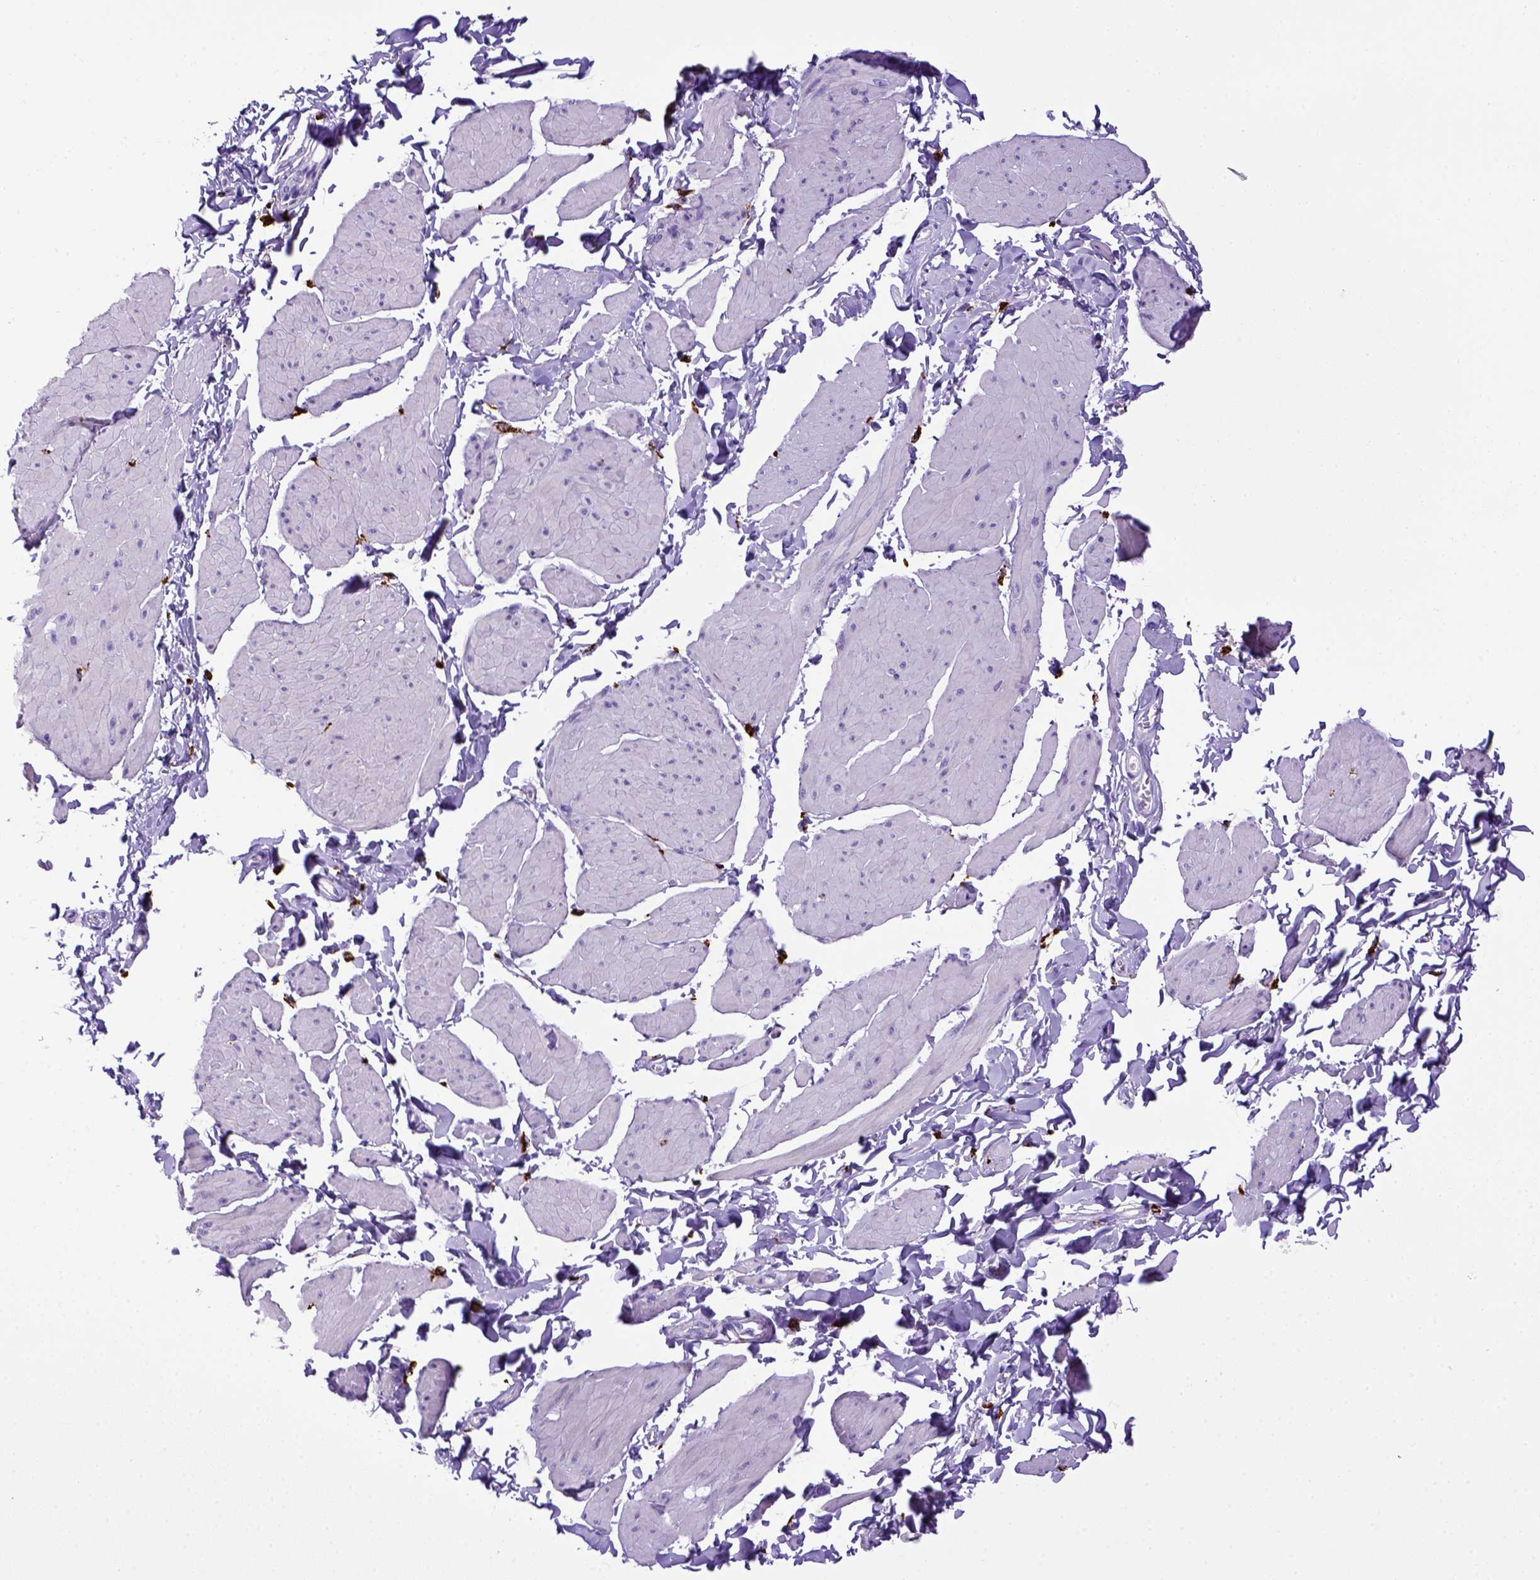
{"staining": {"intensity": "negative", "quantity": "none", "location": "none"}, "tissue": "smooth muscle", "cell_type": "Smooth muscle cells", "image_type": "normal", "snomed": [{"axis": "morphology", "description": "Normal tissue, NOS"}, {"axis": "topography", "description": "Adipose tissue"}, {"axis": "topography", "description": "Smooth muscle"}, {"axis": "topography", "description": "Peripheral nerve tissue"}], "caption": "IHC image of normal smooth muscle: smooth muscle stained with DAB (3,3'-diaminobenzidine) displays no significant protein staining in smooth muscle cells.", "gene": "CD68", "patient": {"sex": "male", "age": 83}}